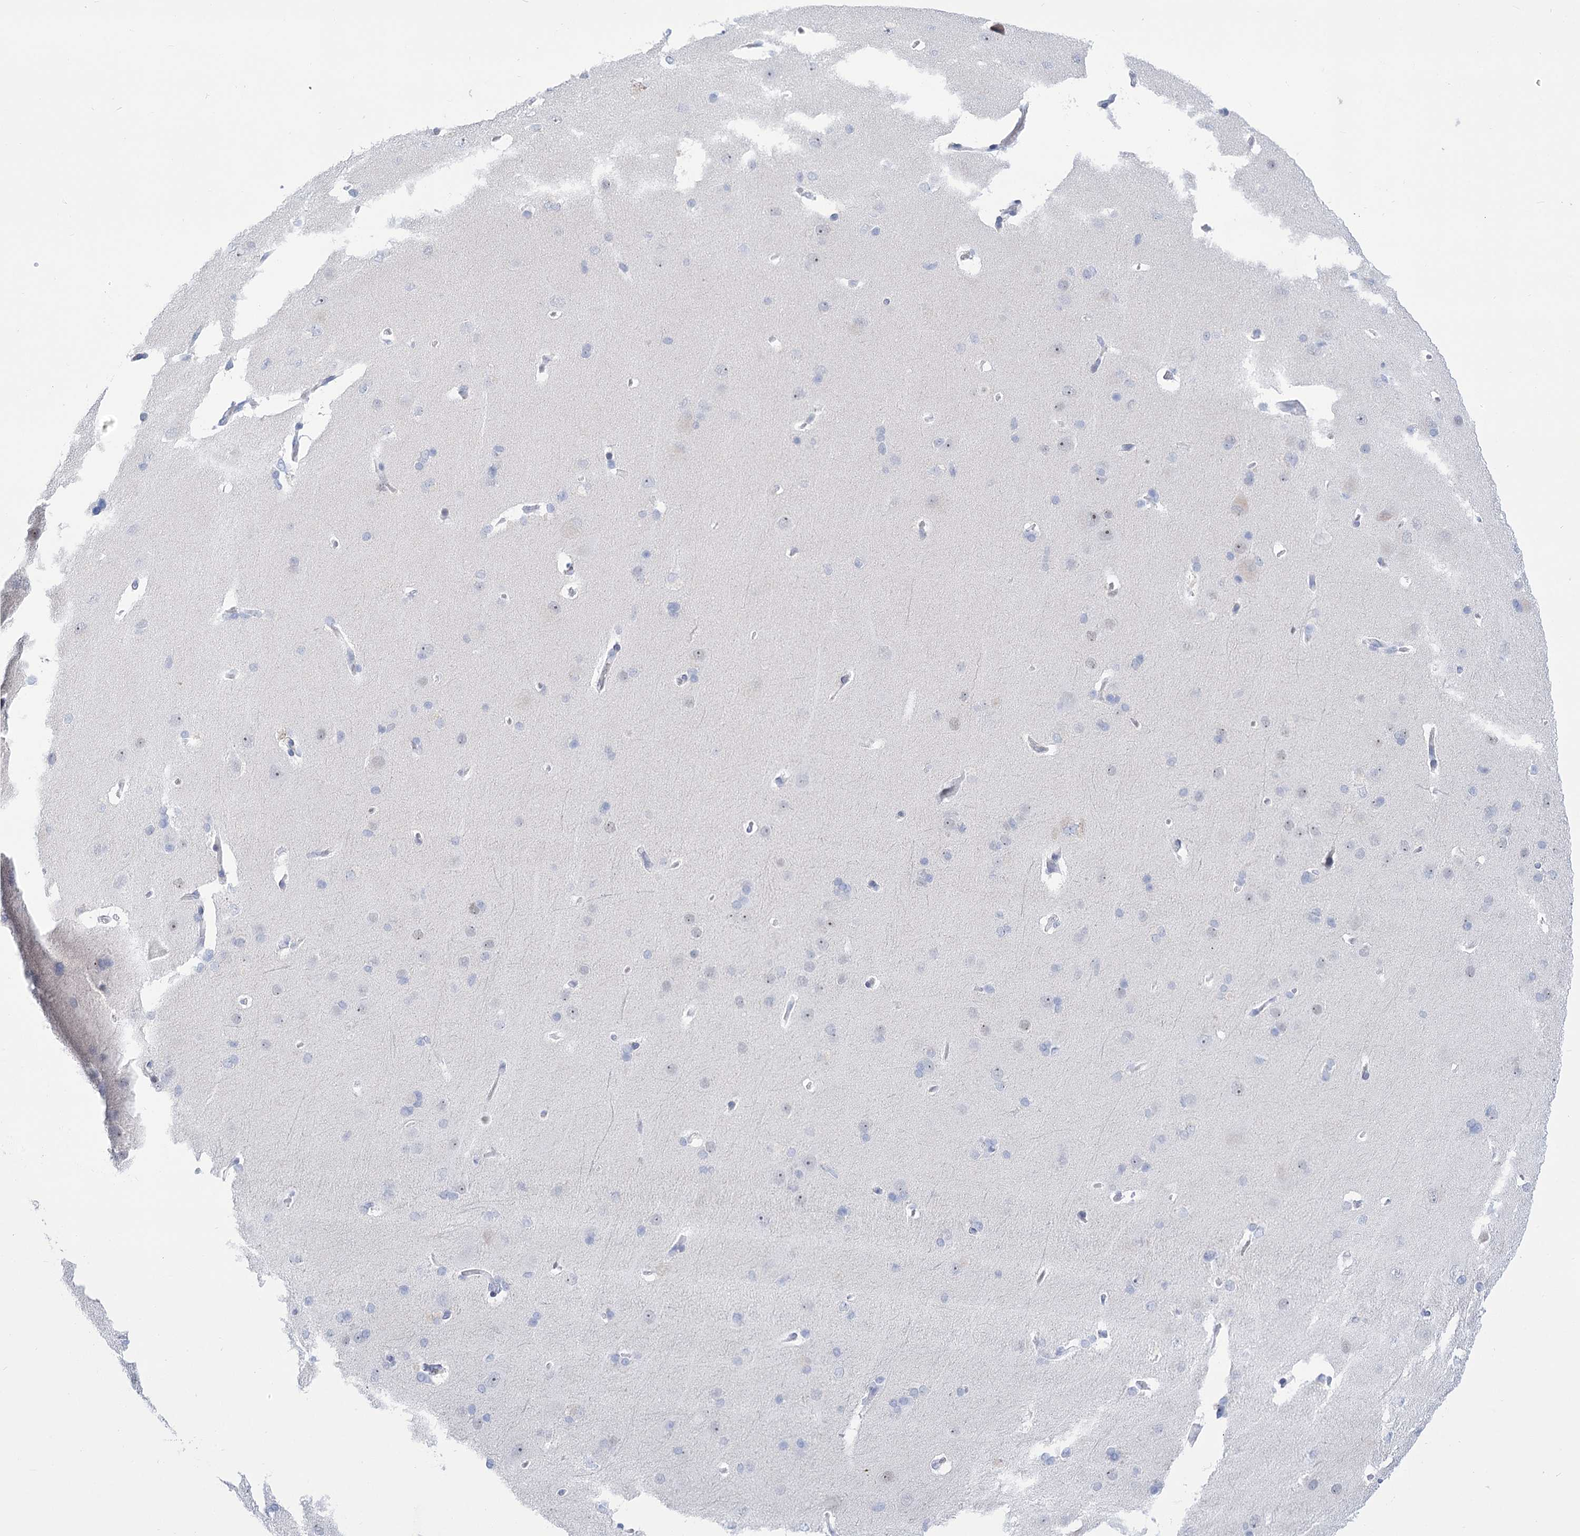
{"staining": {"intensity": "negative", "quantity": "none", "location": "none"}, "tissue": "cerebral cortex", "cell_type": "Endothelial cells", "image_type": "normal", "snomed": [{"axis": "morphology", "description": "Normal tissue, NOS"}, {"axis": "topography", "description": "Cerebral cortex"}], "caption": "High power microscopy photomicrograph of an IHC micrograph of benign cerebral cortex, revealing no significant positivity in endothelial cells. (DAB (3,3'-diaminobenzidine) IHC, high magnification).", "gene": "HORMAD1", "patient": {"sex": "male", "age": 62}}